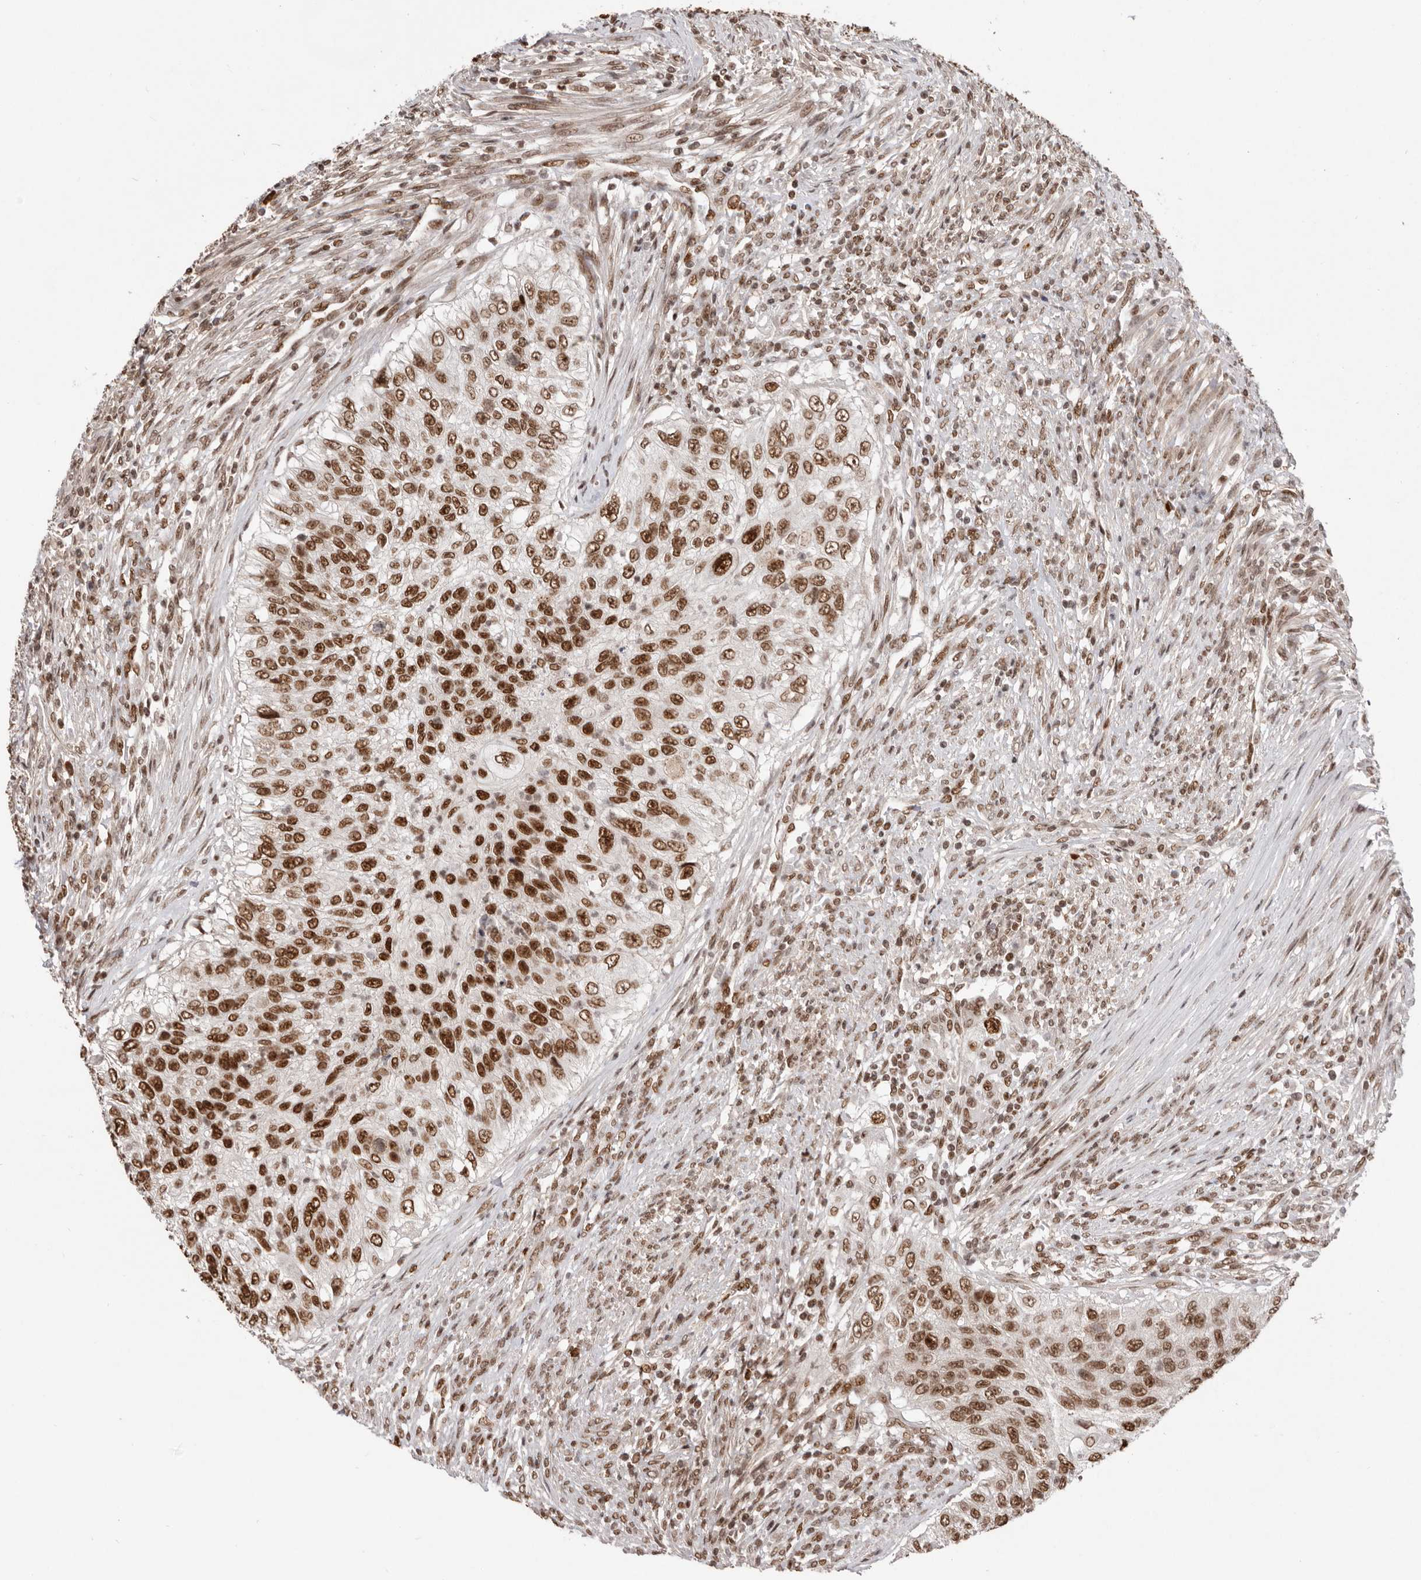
{"staining": {"intensity": "strong", "quantity": ">75%", "location": "nuclear"}, "tissue": "urothelial cancer", "cell_type": "Tumor cells", "image_type": "cancer", "snomed": [{"axis": "morphology", "description": "Urothelial carcinoma, High grade"}, {"axis": "topography", "description": "Urinary bladder"}], "caption": "Urothelial carcinoma (high-grade) tissue exhibits strong nuclear expression in approximately >75% of tumor cells", "gene": "CHTOP", "patient": {"sex": "female", "age": 60}}